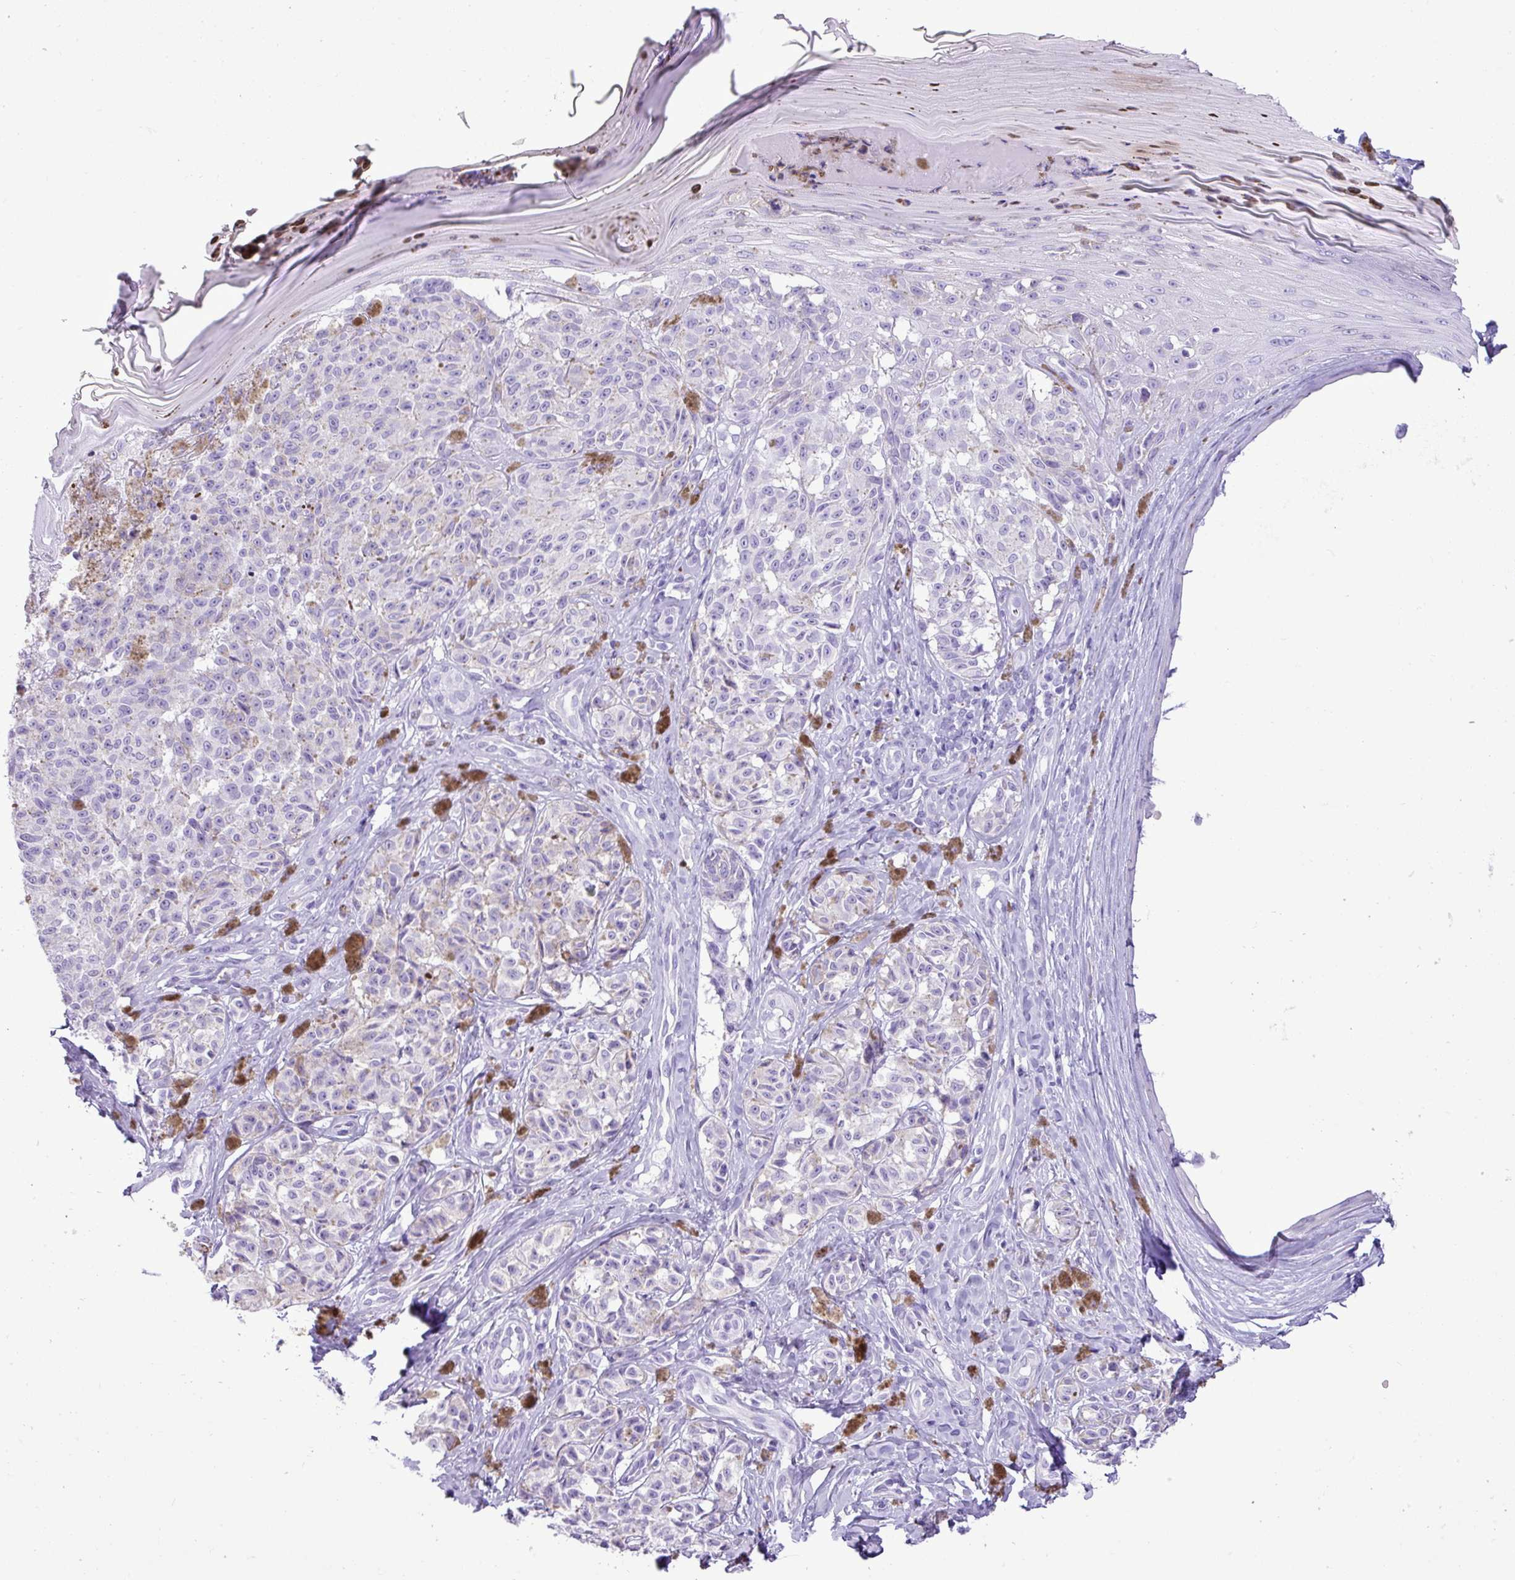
{"staining": {"intensity": "negative", "quantity": "none", "location": "none"}, "tissue": "melanoma", "cell_type": "Tumor cells", "image_type": "cancer", "snomed": [{"axis": "morphology", "description": "Malignant melanoma, NOS"}, {"axis": "topography", "description": "Skin"}], "caption": "The image exhibits no significant positivity in tumor cells of melanoma.", "gene": "ZSCAN5A", "patient": {"sex": "female", "age": 65}}